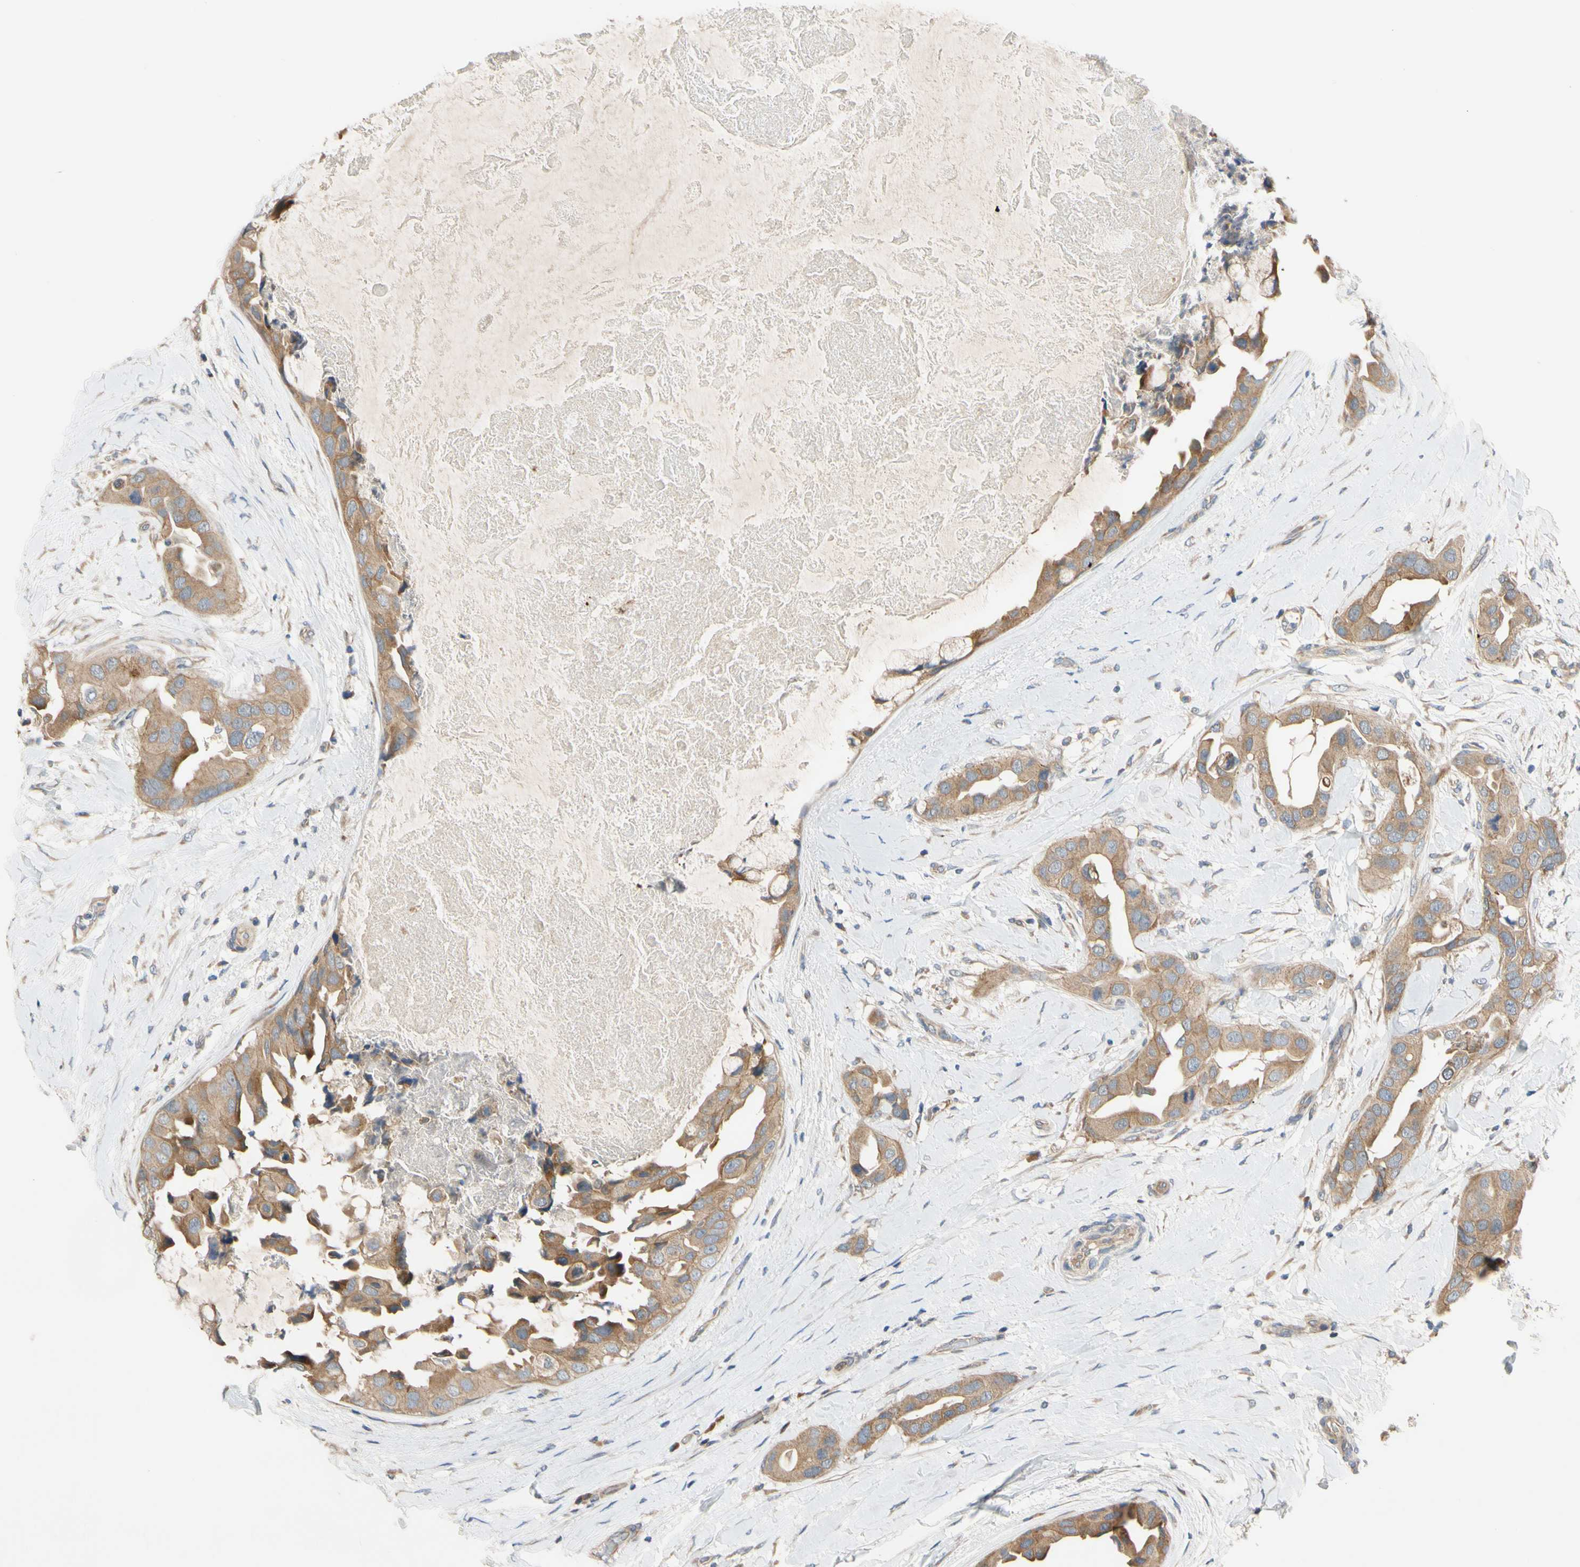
{"staining": {"intensity": "moderate", "quantity": ">75%", "location": "cytoplasmic/membranous"}, "tissue": "breast cancer", "cell_type": "Tumor cells", "image_type": "cancer", "snomed": [{"axis": "morphology", "description": "Duct carcinoma"}, {"axis": "topography", "description": "Breast"}], "caption": "Immunohistochemical staining of breast intraductal carcinoma shows moderate cytoplasmic/membranous protein positivity in about >75% of tumor cells. (DAB IHC with brightfield microscopy, high magnification).", "gene": "MBTPS2", "patient": {"sex": "female", "age": 40}}